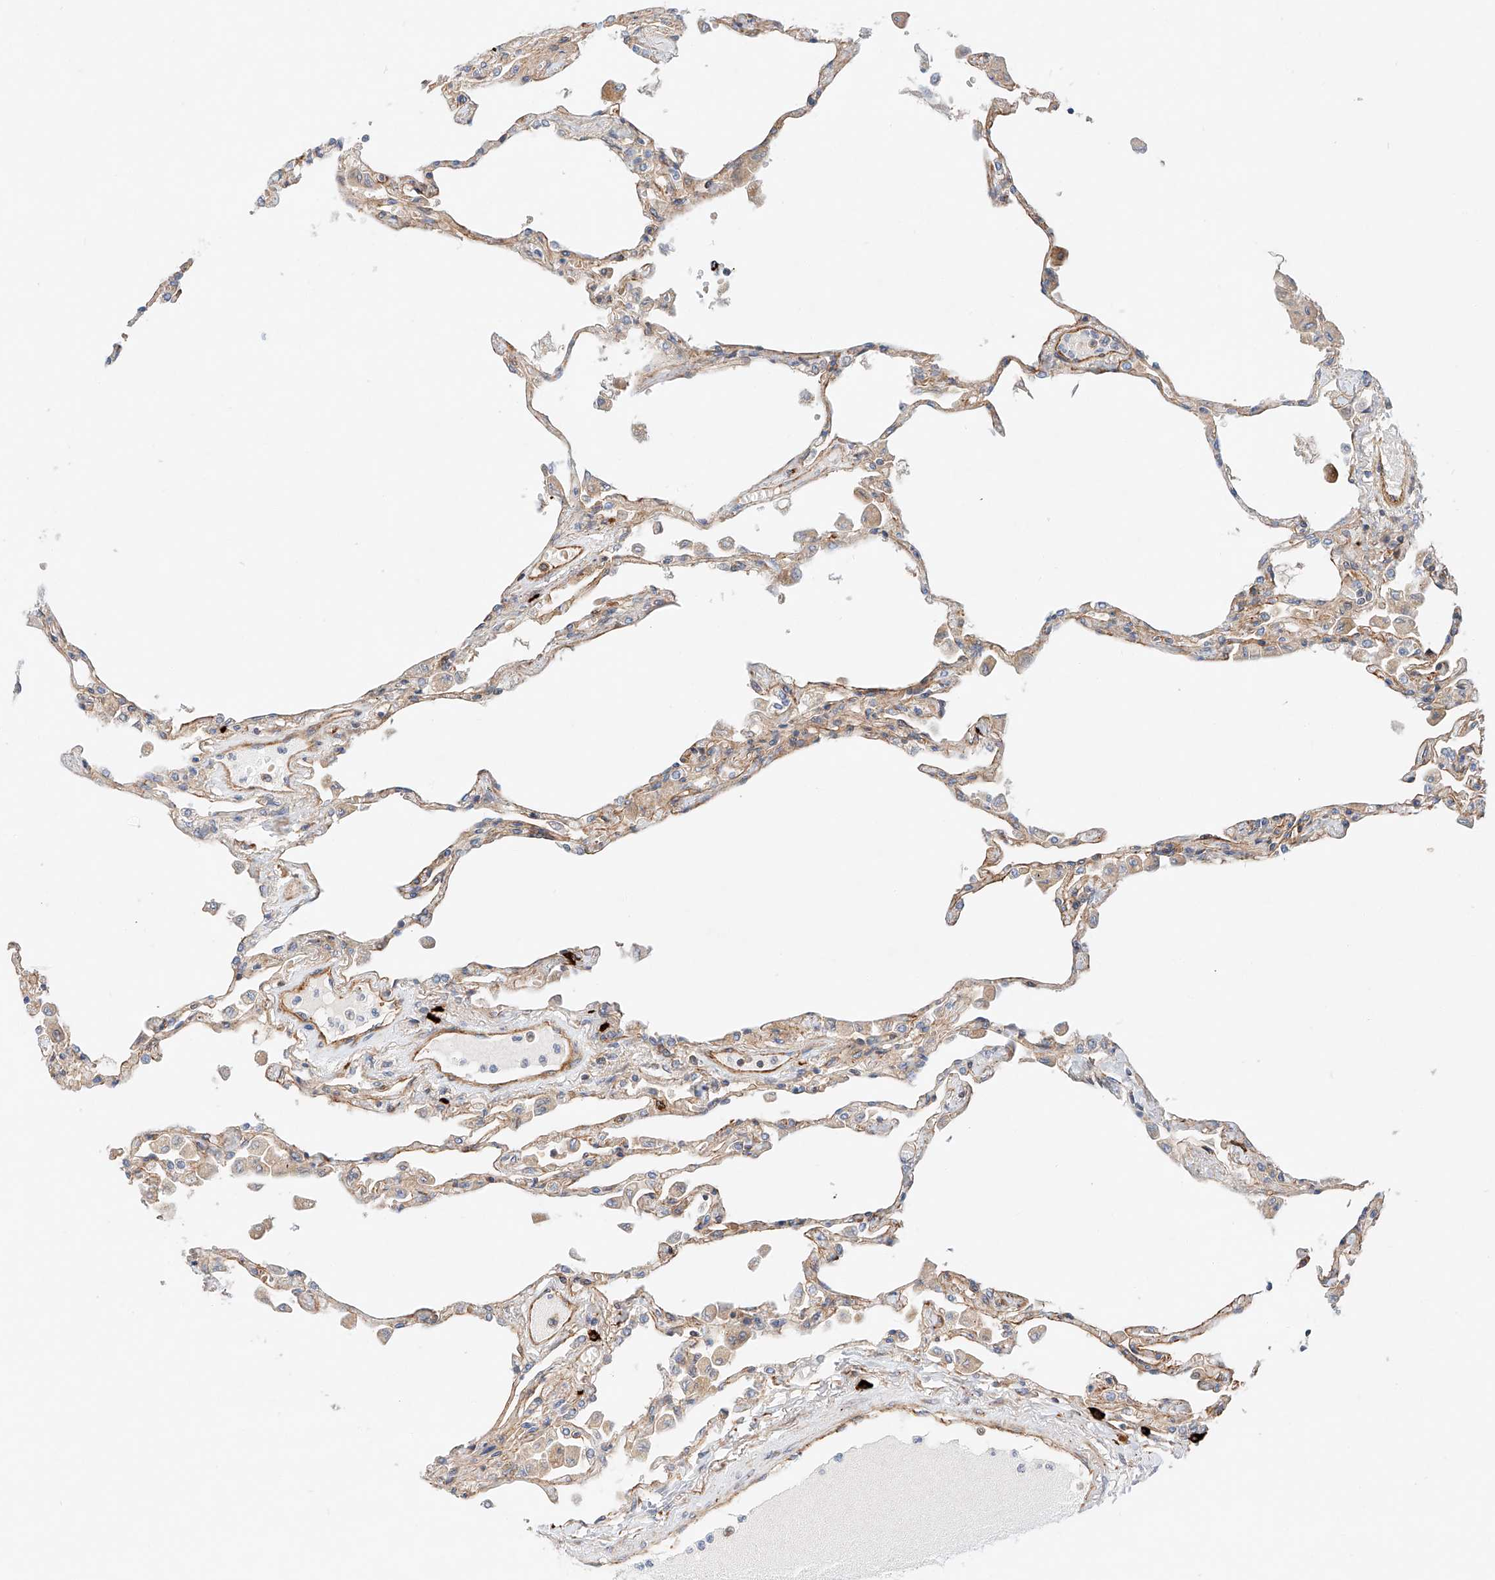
{"staining": {"intensity": "moderate", "quantity": "<25%", "location": "cytoplasmic/membranous"}, "tissue": "lung", "cell_type": "Alveolar cells", "image_type": "normal", "snomed": [{"axis": "morphology", "description": "Normal tissue, NOS"}, {"axis": "topography", "description": "Bronchus"}, {"axis": "topography", "description": "Lung"}], "caption": "The photomicrograph exhibits immunohistochemical staining of unremarkable lung. There is moderate cytoplasmic/membranous staining is appreciated in approximately <25% of alveolar cells. The staining was performed using DAB, with brown indicating positive protein expression. Nuclei are stained blue with hematoxylin.", "gene": "MINDY4", "patient": {"sex": "female", "age": 49}}